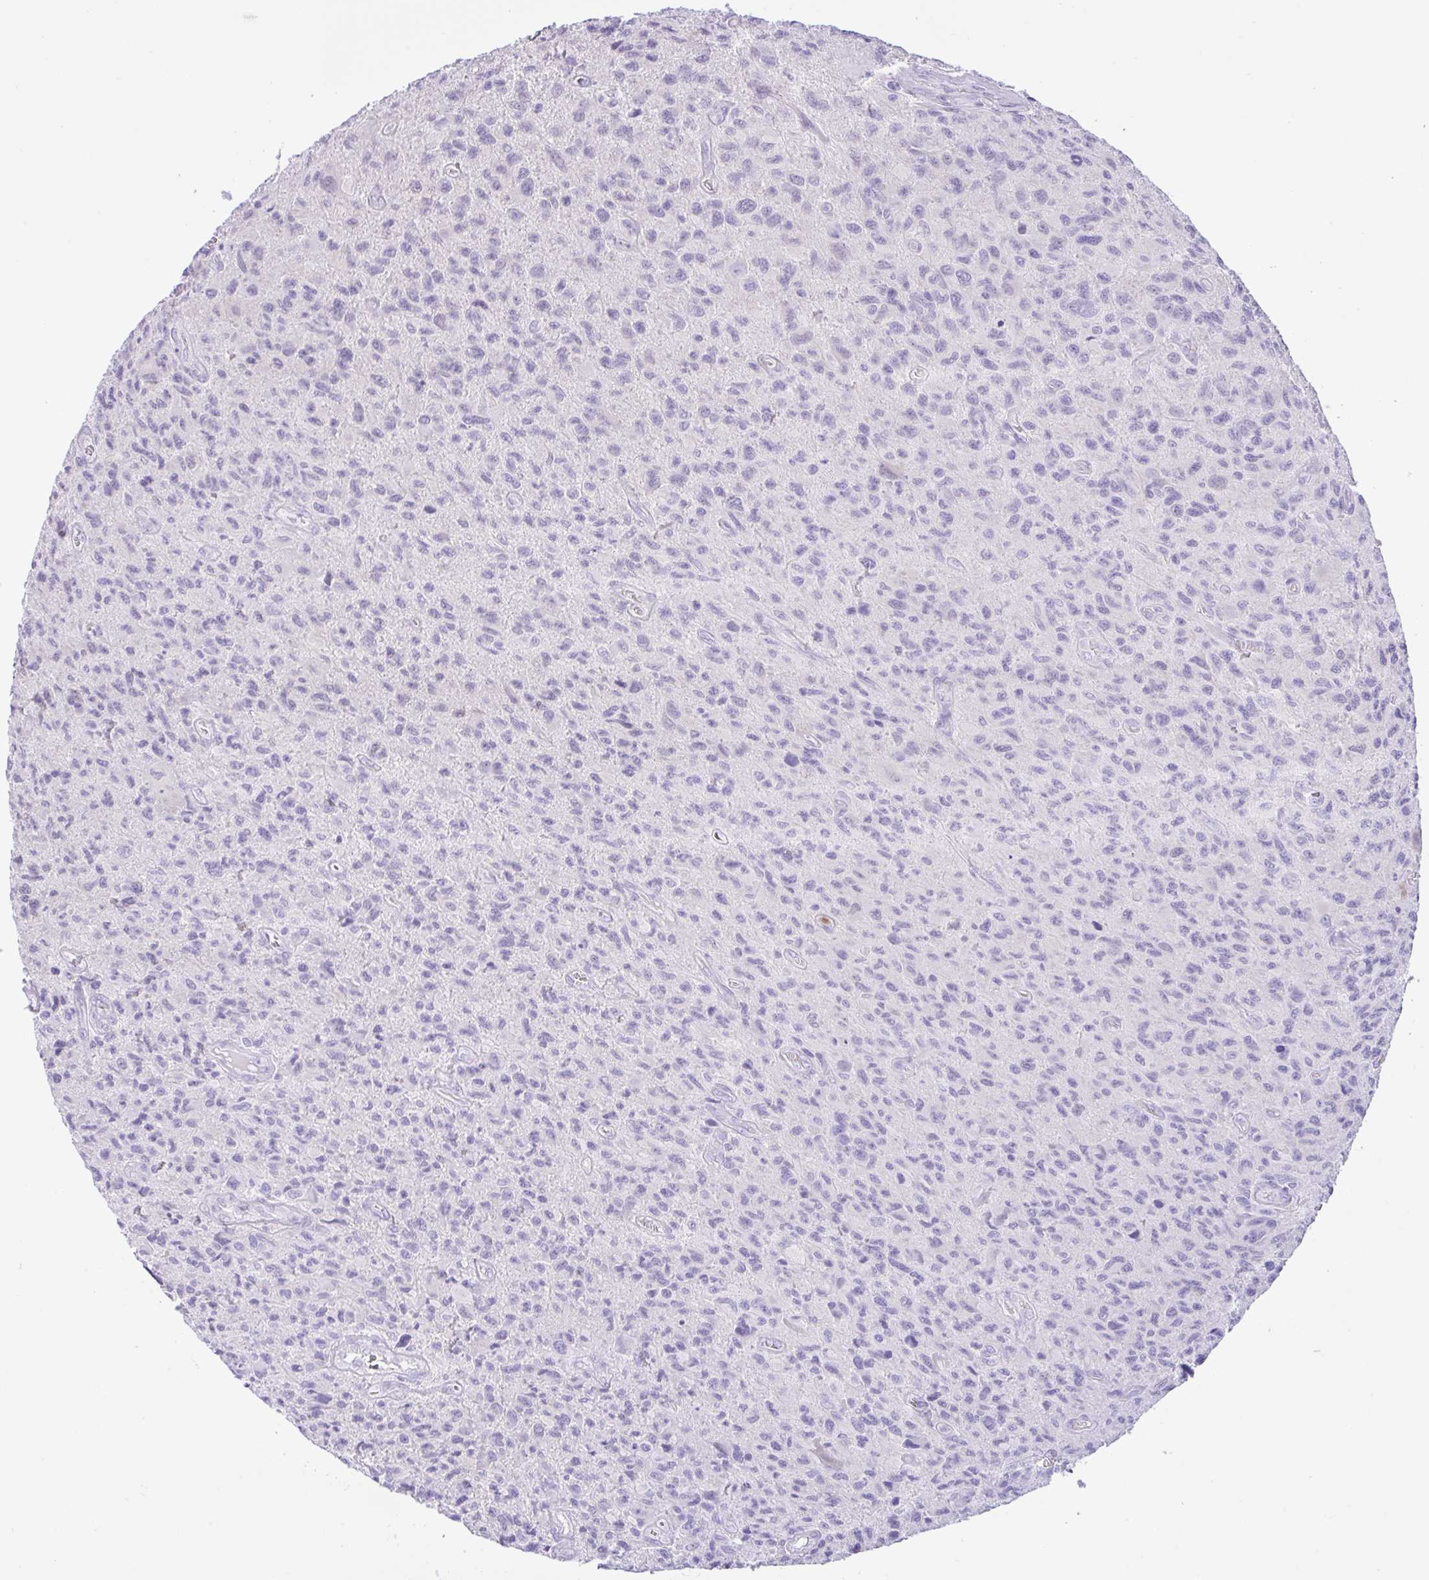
{"staining": {"intensity": "negative", "quantity": "none", "location": "none"}, "tissue": "glioma", "cell_type": "Tumor cells", "image_type": "cancer", "snomed": [{"axis": "morphology", "description": "Glioma, malignant, High grade"}, {"axis": "topography", "description": "Brain"}], "caption": "Immunohistochemistry (IHC) micrograph of neoplastic tissue: human glioma stained with DAB (3,3'-diaminobenzidine) exhibits no significant protein positivity in tumor cells.", "gene": "NCF1", "patient": {"sex": "male", "age": 76}}